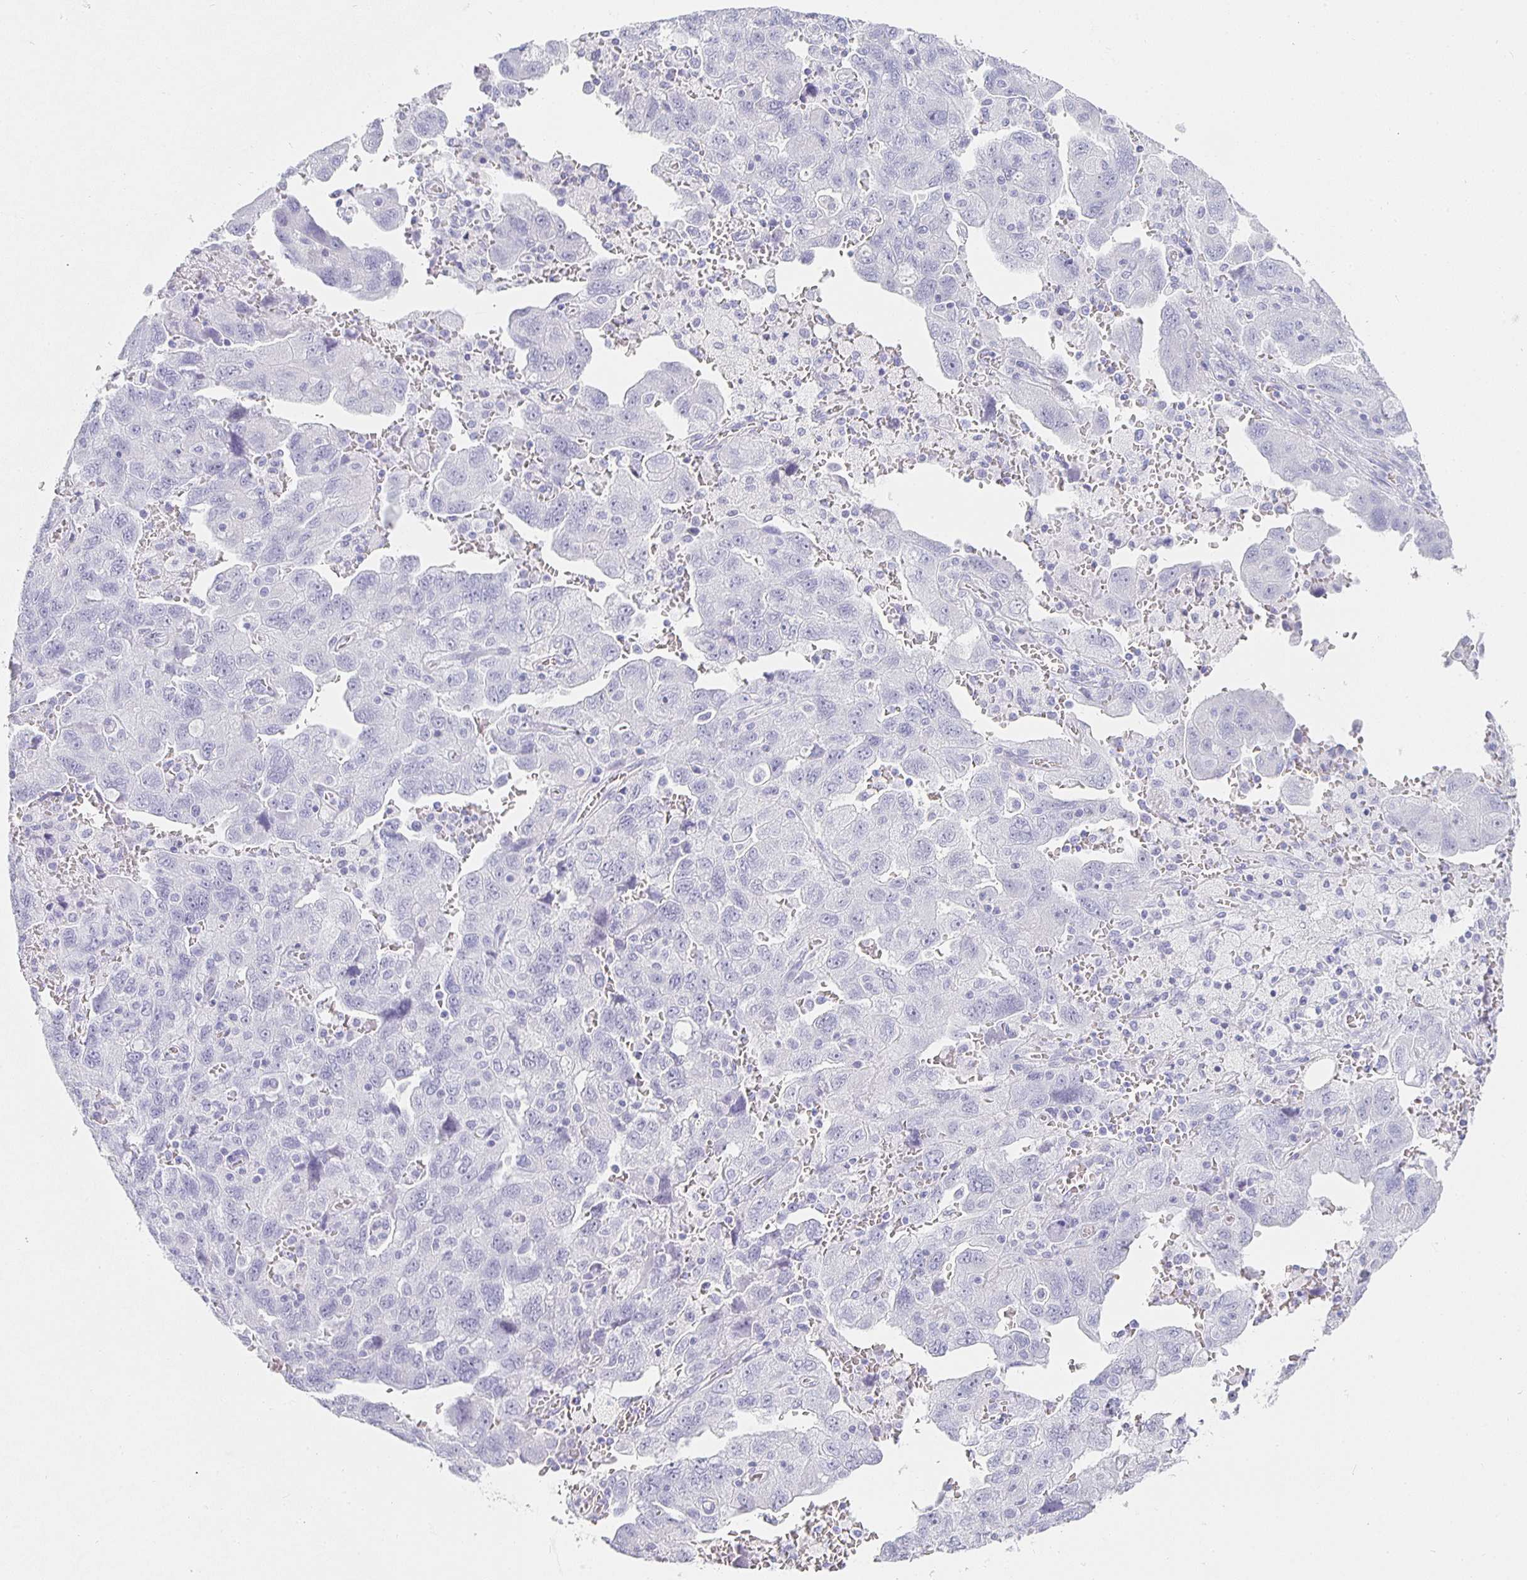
{"staining": {"intensity": "negative", "quantity": "none", "location": "none"}, "tissue": "ovarian cancer", "cell_type": "Tumor cells", "image_type": "cancer", "snomed": [{"axis": "morphology", "description": "Carcinoma, NOS"}, {"axis": "morphology", "description": "Cystadenocarcinoma, serous, NOS"}, {"axis": "topography", "description": "Ovary"}], "caption": "There is no significant expression in tumor cells of carcinoma (ovarian). (IHC, brightfield microscopy, high magnification).", "gene": "TPSD1", "patient": {"sex": "female", "age": 69}}